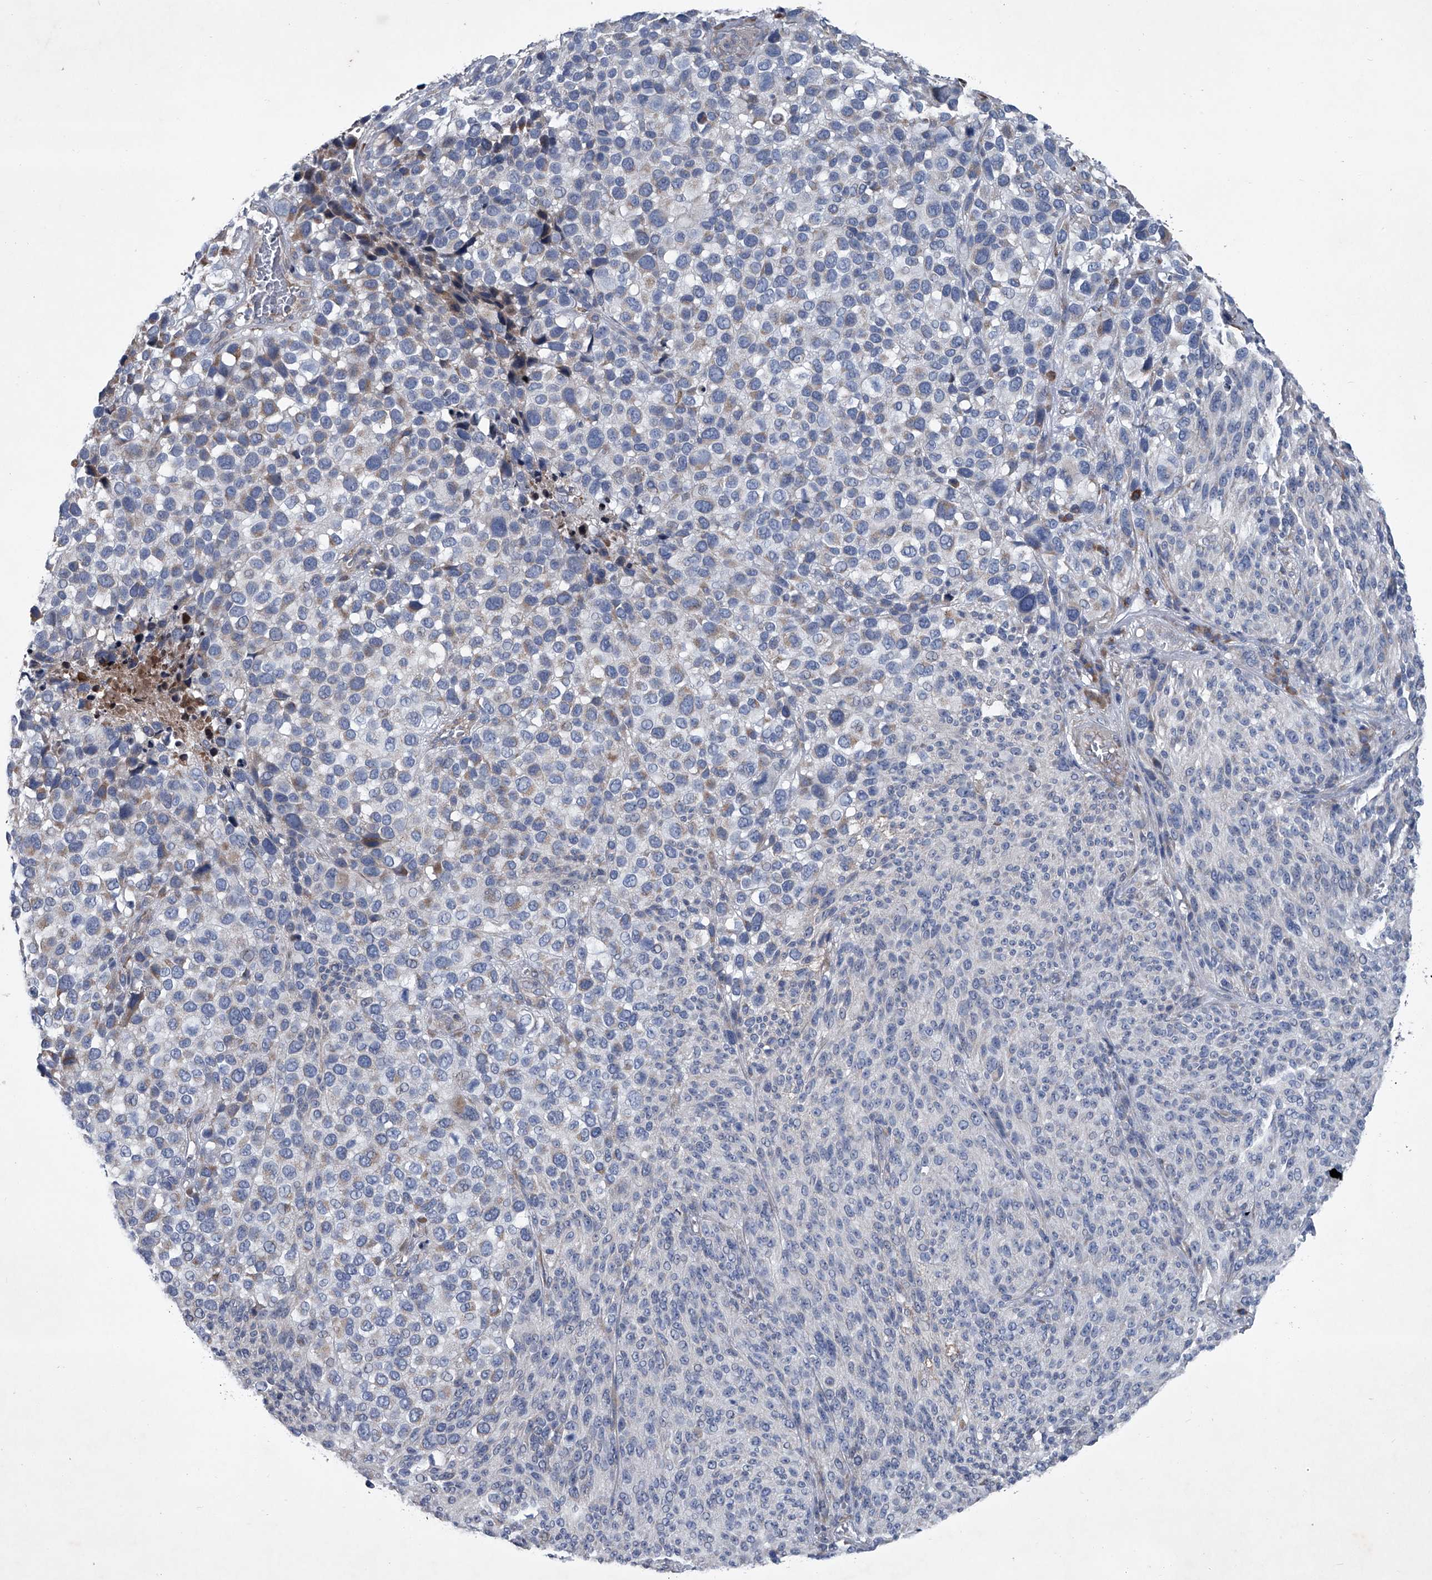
{"staining": {"intensity": "negative", "quantity": "none", "location": "none"}, "tissue": "melanoma", "cell_type": "Tumor cells", "image_type": "cancer", "snomed": [{"axis": "morphology", "description": "Malignant melanoma, NOS"}, {"axis": "topography", "description": "Skin of trunk"}], "caption": "The IHC micrograph has no significant expression in tumor cells of melanoma tissue.", "gene": "ABCG1", "patient": {"sex": "male", "age": 71}}